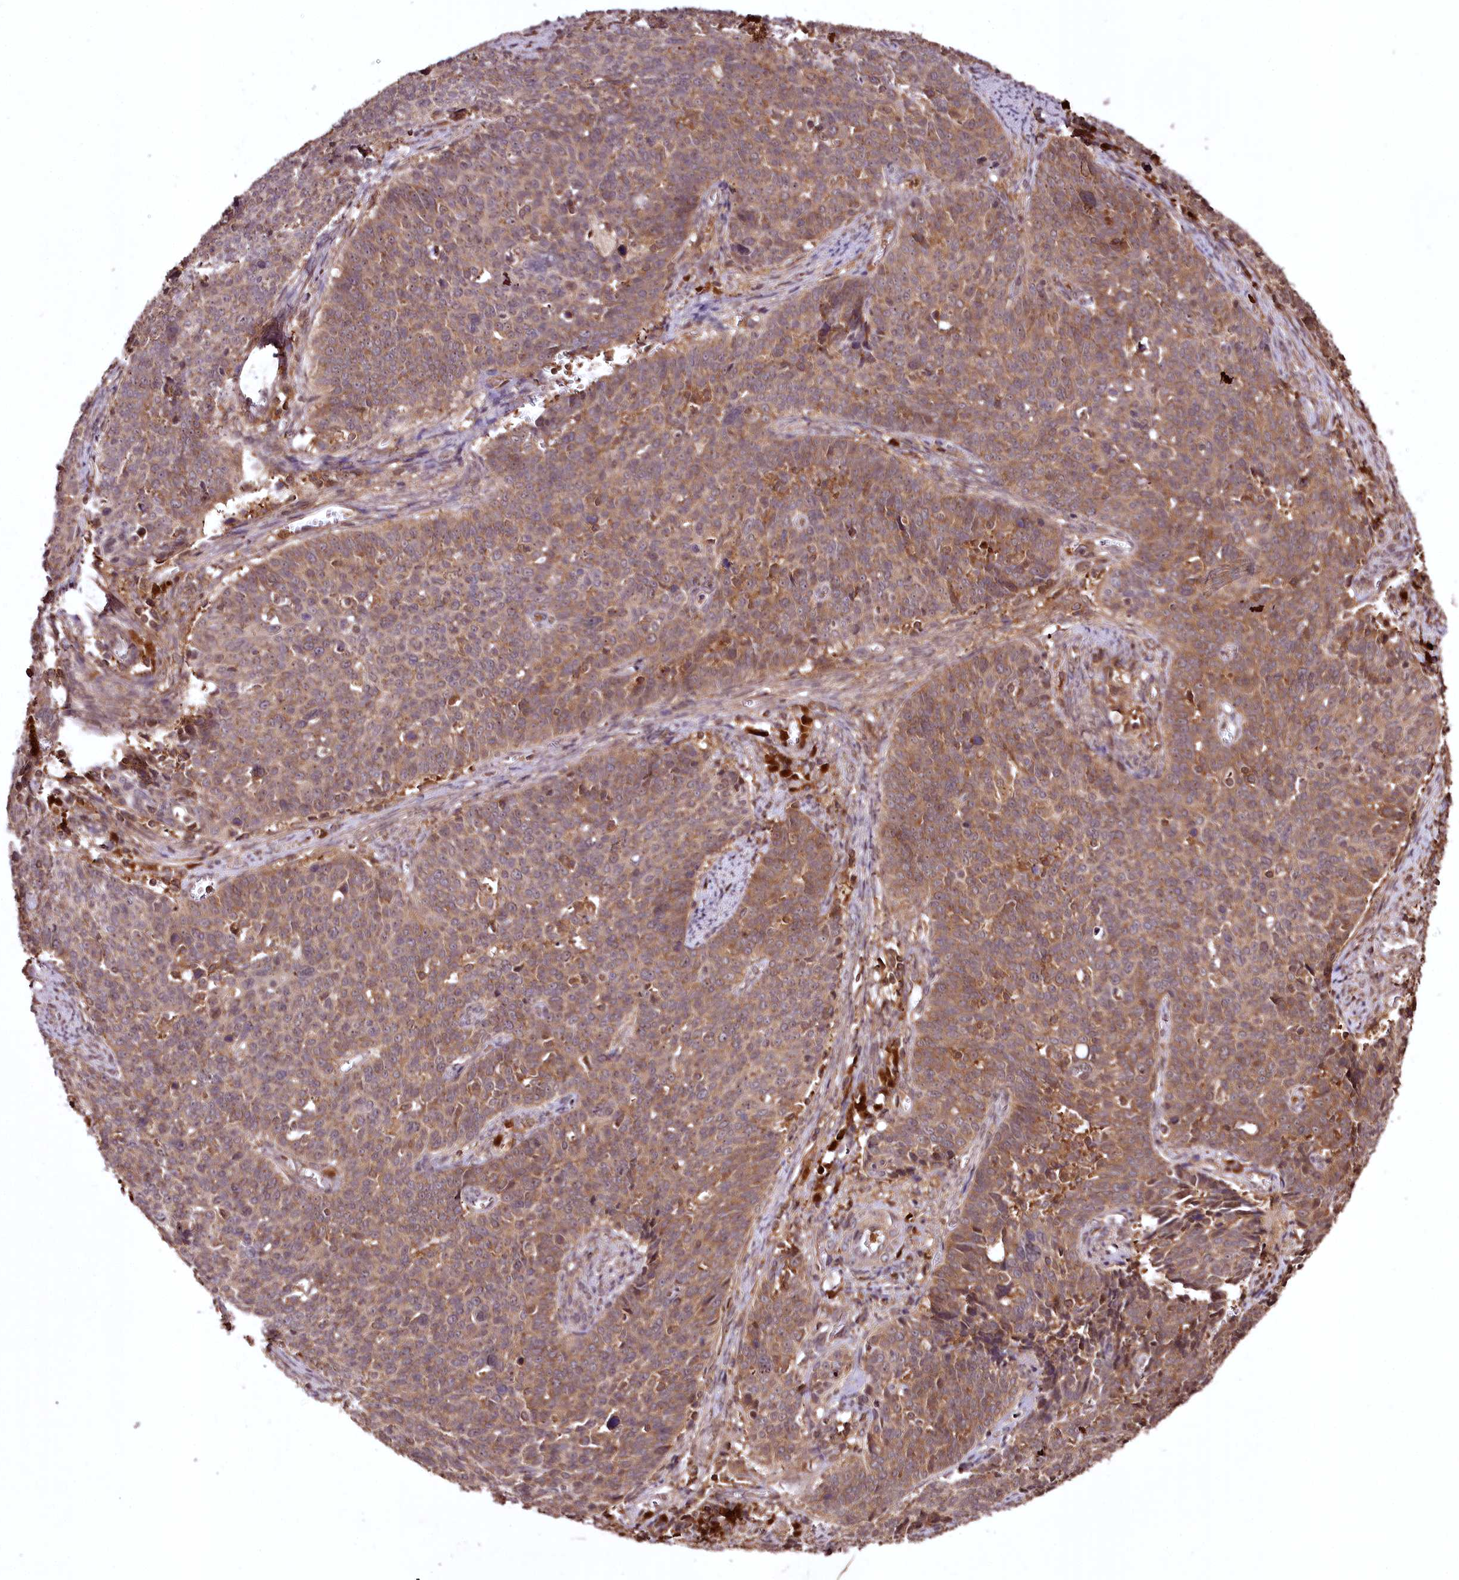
{"staining": {"intensity": "moderate", "quantity": ">75%", "location": "cytoplasmic/membranous"}, "tissue": "cervical cancer", "cell_type": "Tumor cells", "image_type": "cancer", "snomed": [{"axis": "morphology", "description": "Squamous cell carcinoma, NOS"}, {"axis": "topography", "description": "Cervix"}], "caption": "A medium amount of moderate cytoplasmic/membranous staining is present in approximately >75% of tumor cells in cervical cancer (squamous cell carcinoma) tissue.", "gene": "TTC12", "patient": {"sex": "female", "age": 39}}